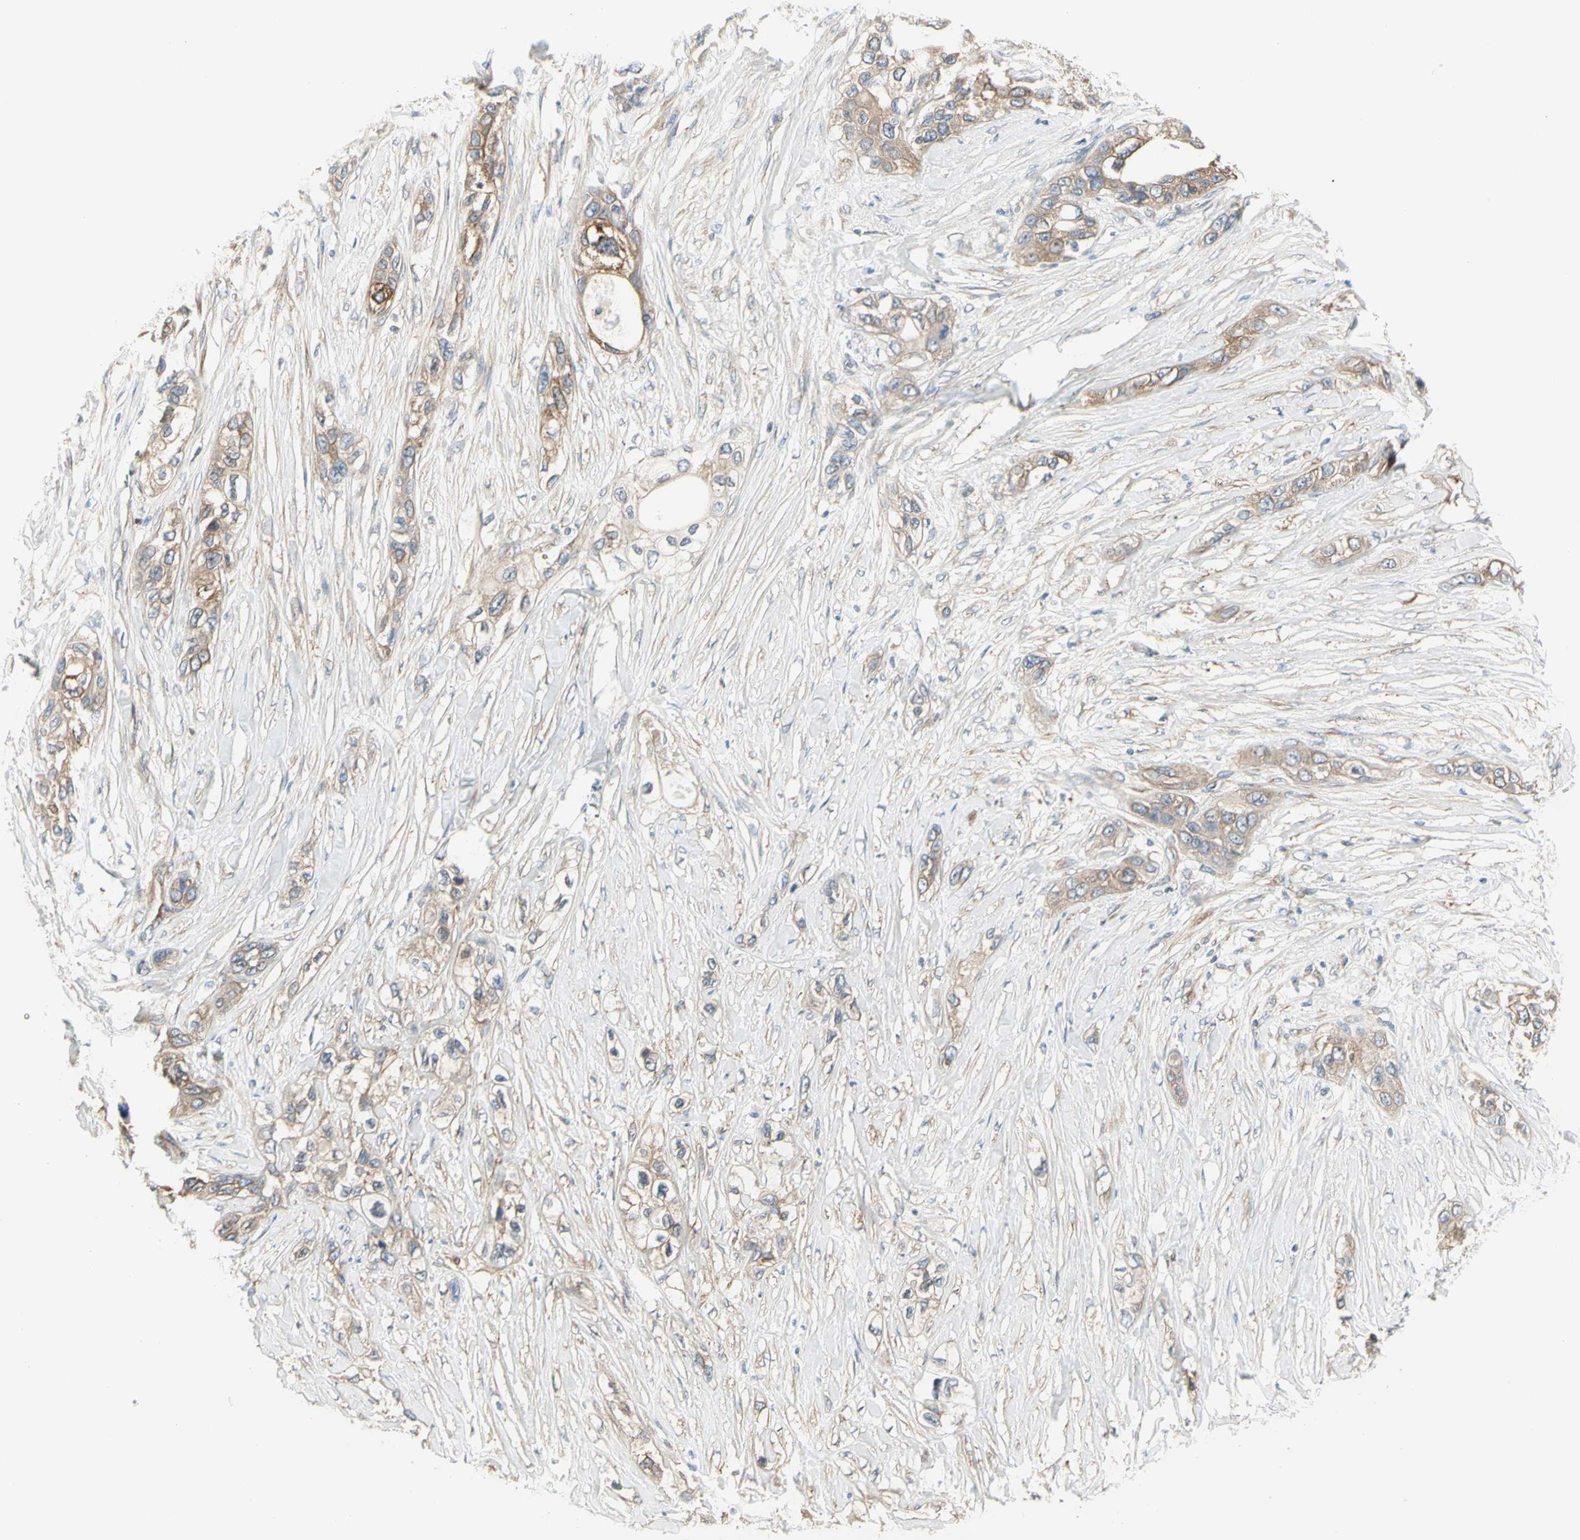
{"staining": {"intensity": "moderate", "quantity": ">75%", "location": "cytoplasmic/membranous"}, "tissue": "pancreatic cancer", "cell_type": "Tumor cells", "image_type": "cancer", "snomed": [{"axis": "morphology", "description": "Adenocarcinoma, NOS"}, {"axis": "topography", "description": "Pancreas"}], "caption": "IHC (DAB) staining of human pancreatic cancer demonstrates moderate cytoplasmic/membranous protein positivity in about >75% of tumor cells.", "gene": "NFKB2", "patient": {"sex": "female", "age": 70}}